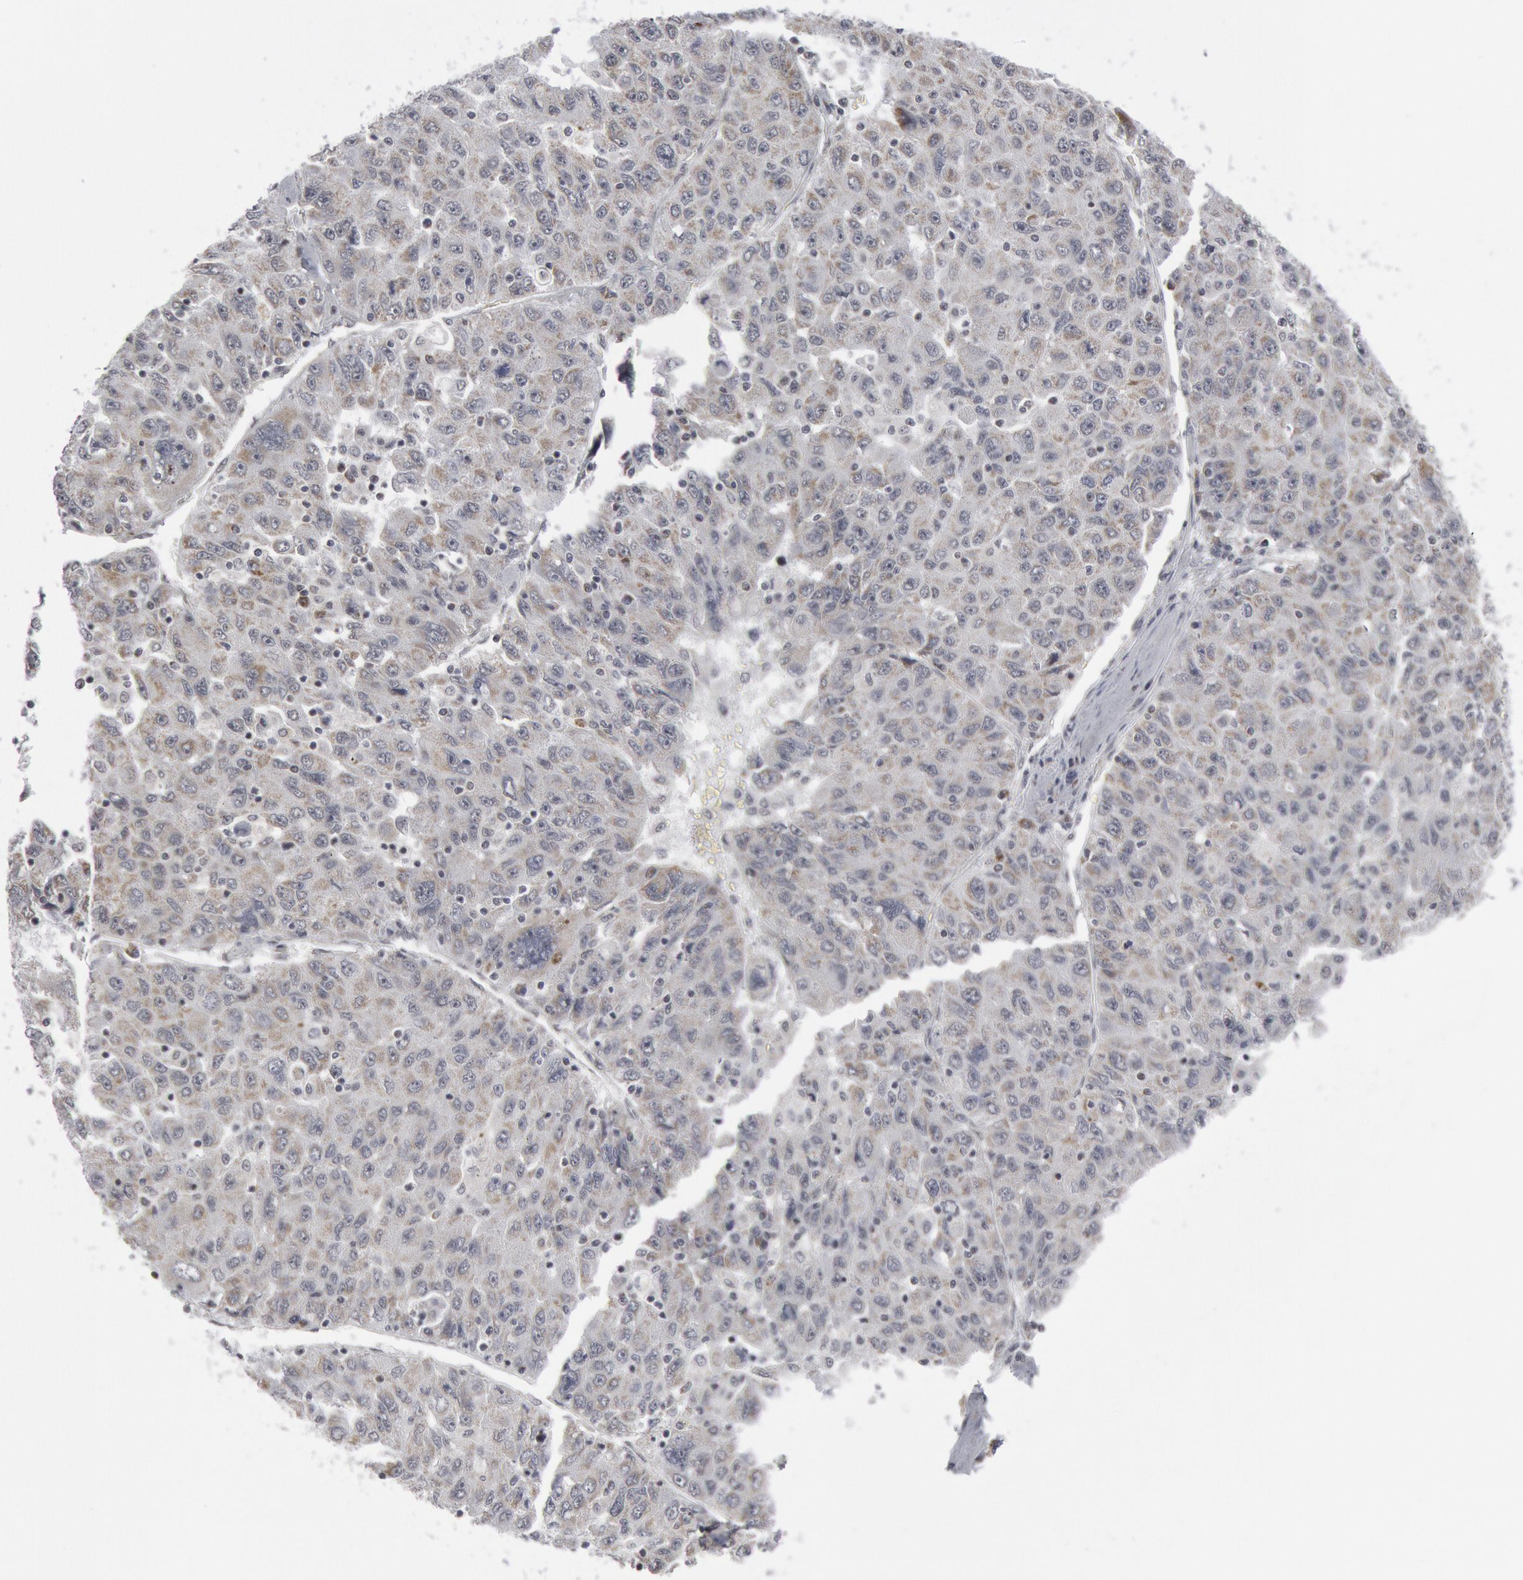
{"staining": {"intensity": "weak", "quantity": "<25%", "location": "cytoplasmic/membranous"}, "tissue": "liver cancer", "cell_type": "Tumor cells", "image_type": "cancer", "snomed": [{"axis": "morphology", "description": "Carcinoma, Hepatocellular, NOS"}, {"axis": "topography", "description": "Liver"}], "caption": "Immunohistochemistry (IHC) of liver hepatocellular carcinoma exhibits no expression in tumor cells.", "gene": "CASP9", "patient": {"sex": "male", "age": 49}}